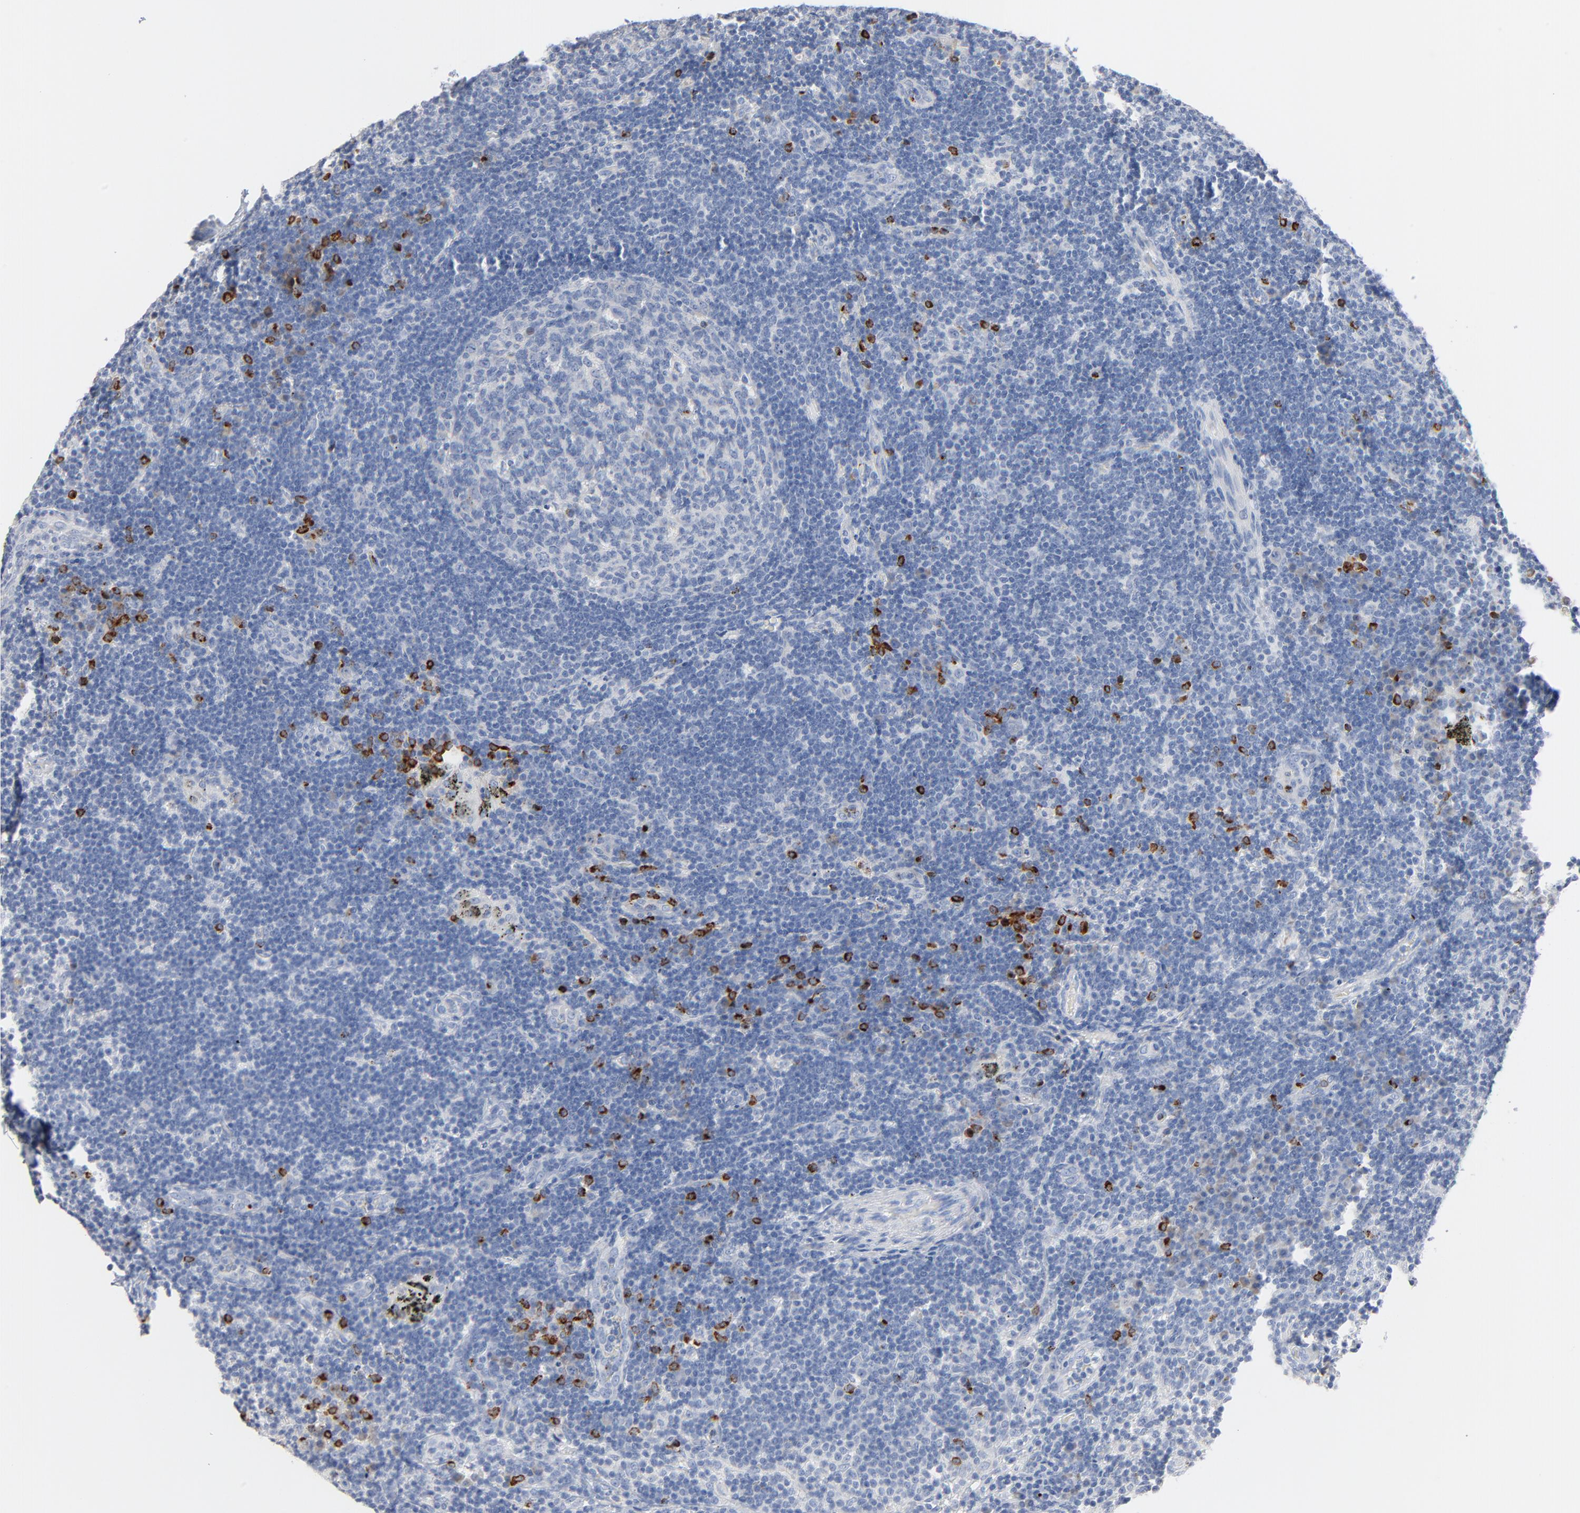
{"staining": {"intensity": "negative", "quantity": "none", "location": "none"}, "tissue": "lymph node", "cell_type": "Germinal center cells", "image_type": "normal", "snomed": [{"axis": "morphology", "description": "Normal tissue, NOS"}, {"axis": "morphology", "description": "Squamous cell carcinoma, metastatic, NOS"}, {"axis": "topography", "description": "Lymph node"}], "caption": "The immunohistochemistry photomicrograph has no significant positivity in germinal center cells of lymph node.", "gene": "GZMB", "patient": {"sex": "female", "age": 53}}